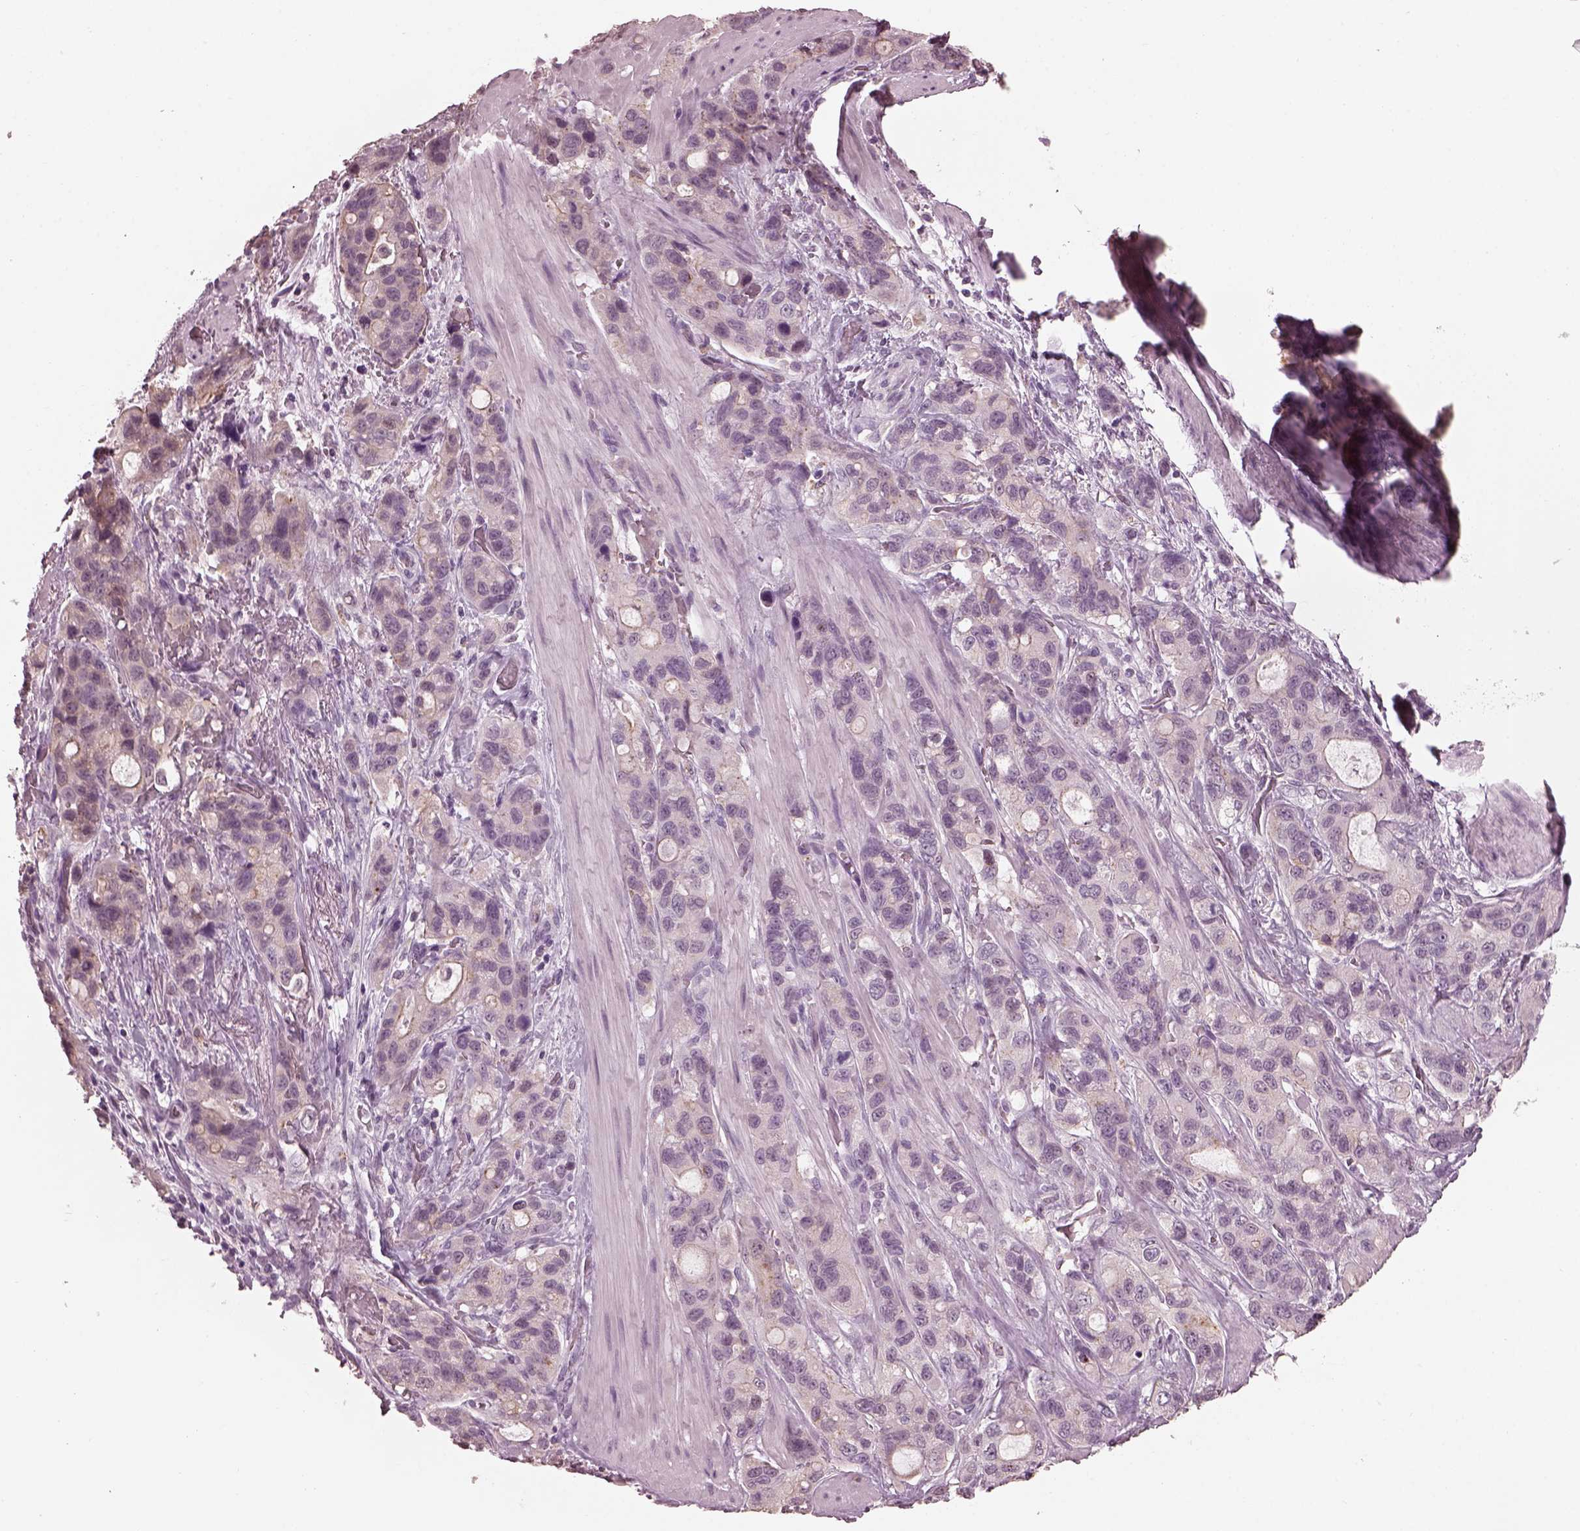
{"staining": {"intensity": "negative", "quantity": "none", "location": "none"}, "tissue": "stomach cancer", "cell_type": "Tumor cells", "image_type": "cancer", "snomed": [{"axis": "morphology", "description": "Adenocarcinoma, NOS"}, {"axis": "topography", "description": "Stomach"}], "caption": "This is an immunohistochemistry image of adenocarcinoma (stomach). There is no positivity in tumor cells.", "gene": "TSKS", "patient": {"sex": "male", "age": 63}}